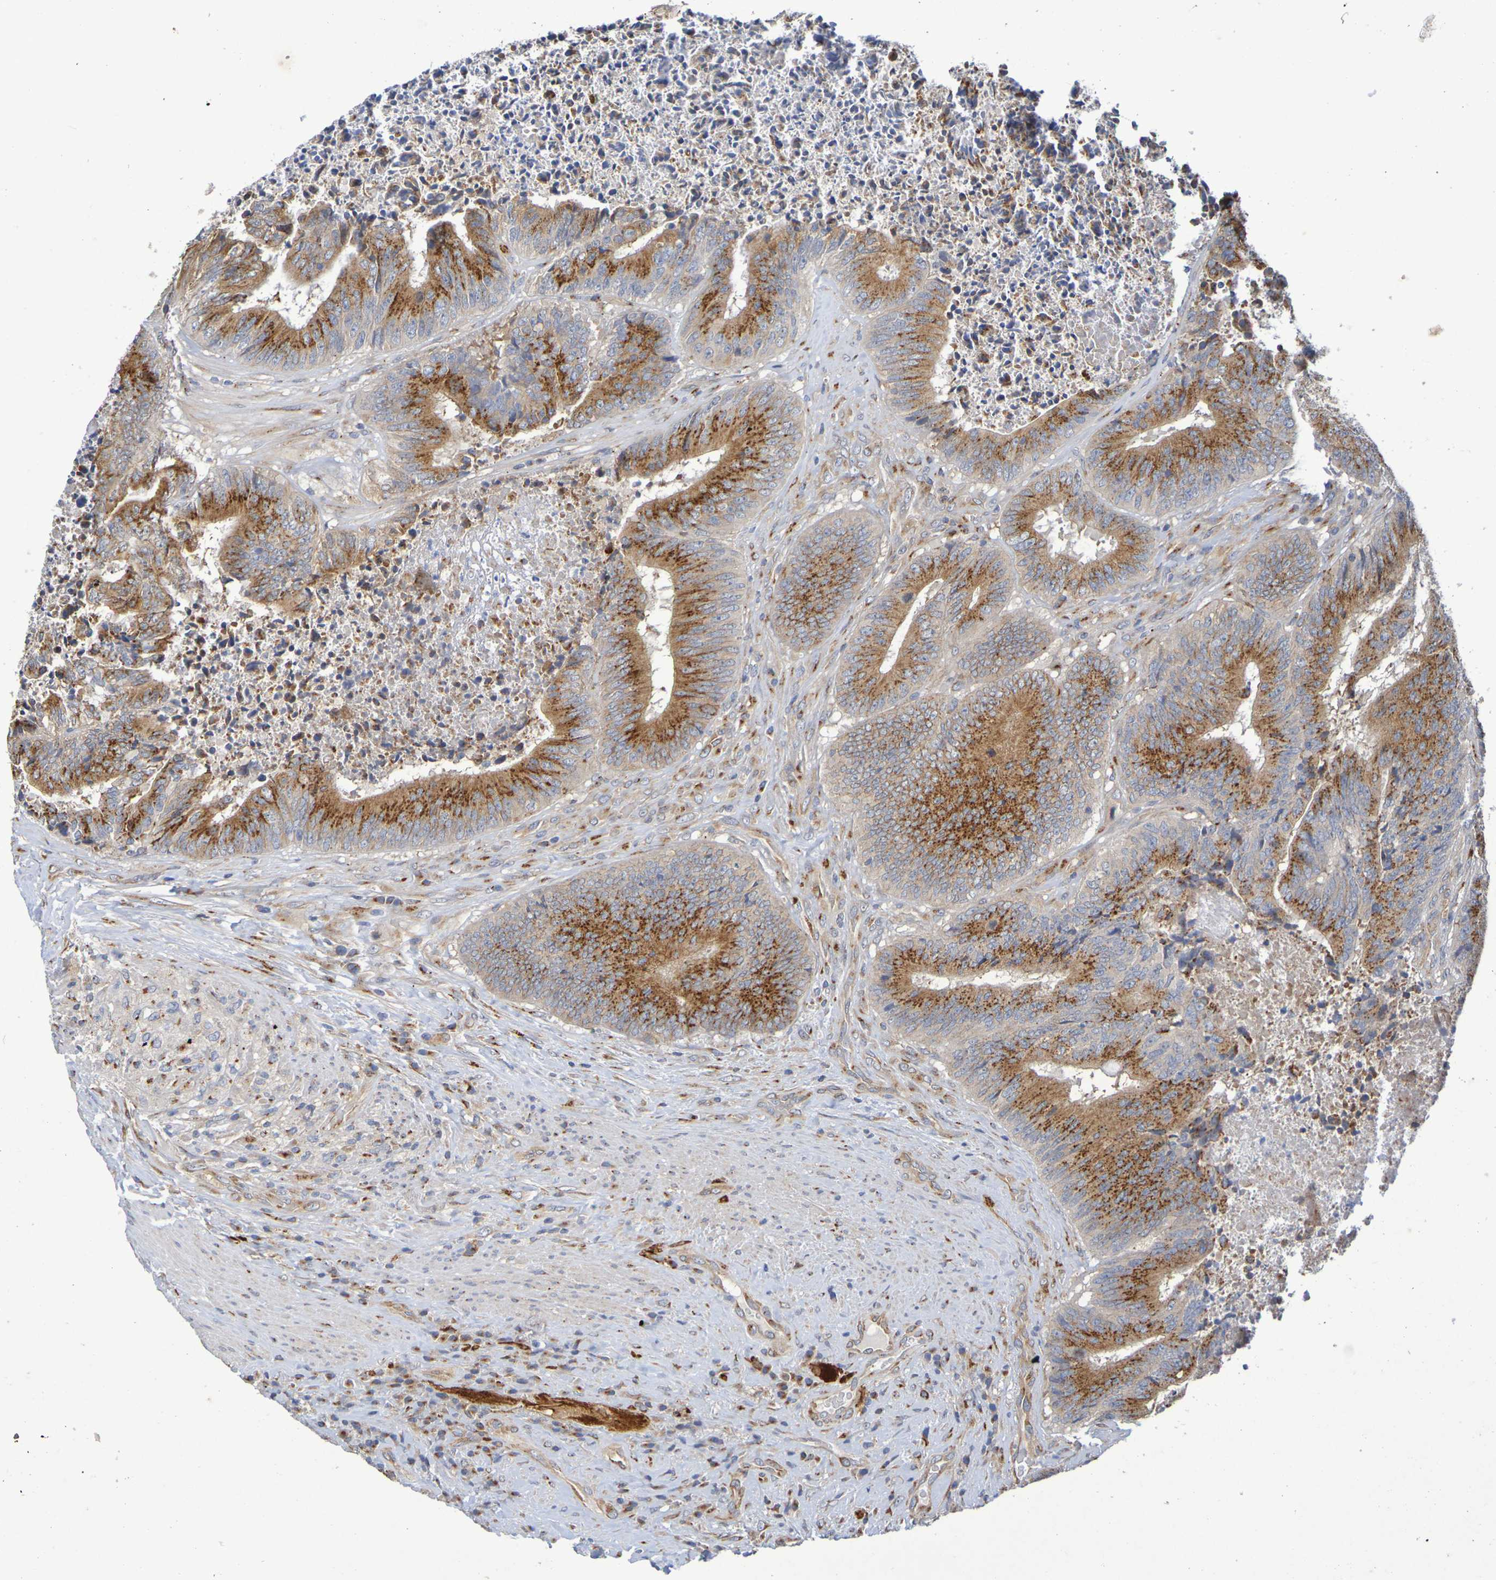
{"staining": {"intensity": "moderate", "quantity": ">75%", "location": "cytoplasmic/membranous"}, "tissue": "colorectal cancer", "cell_type": "Tumor cells", "image_type": "cancer", "snomed": [{"axis": "morphology", "description": "Adenocarcinoma, NOS"}, {"axis": "topography", "description": "Rectum"}], "caption": "Human adenocarcinoma (colorectal) stained for a protein (brown) exhibits moderate cytoplasmic/membranous positive staining in about >75% of tumor cells.", "gene": "DCP2", "patient": {"sex": "male", "age": 72}}